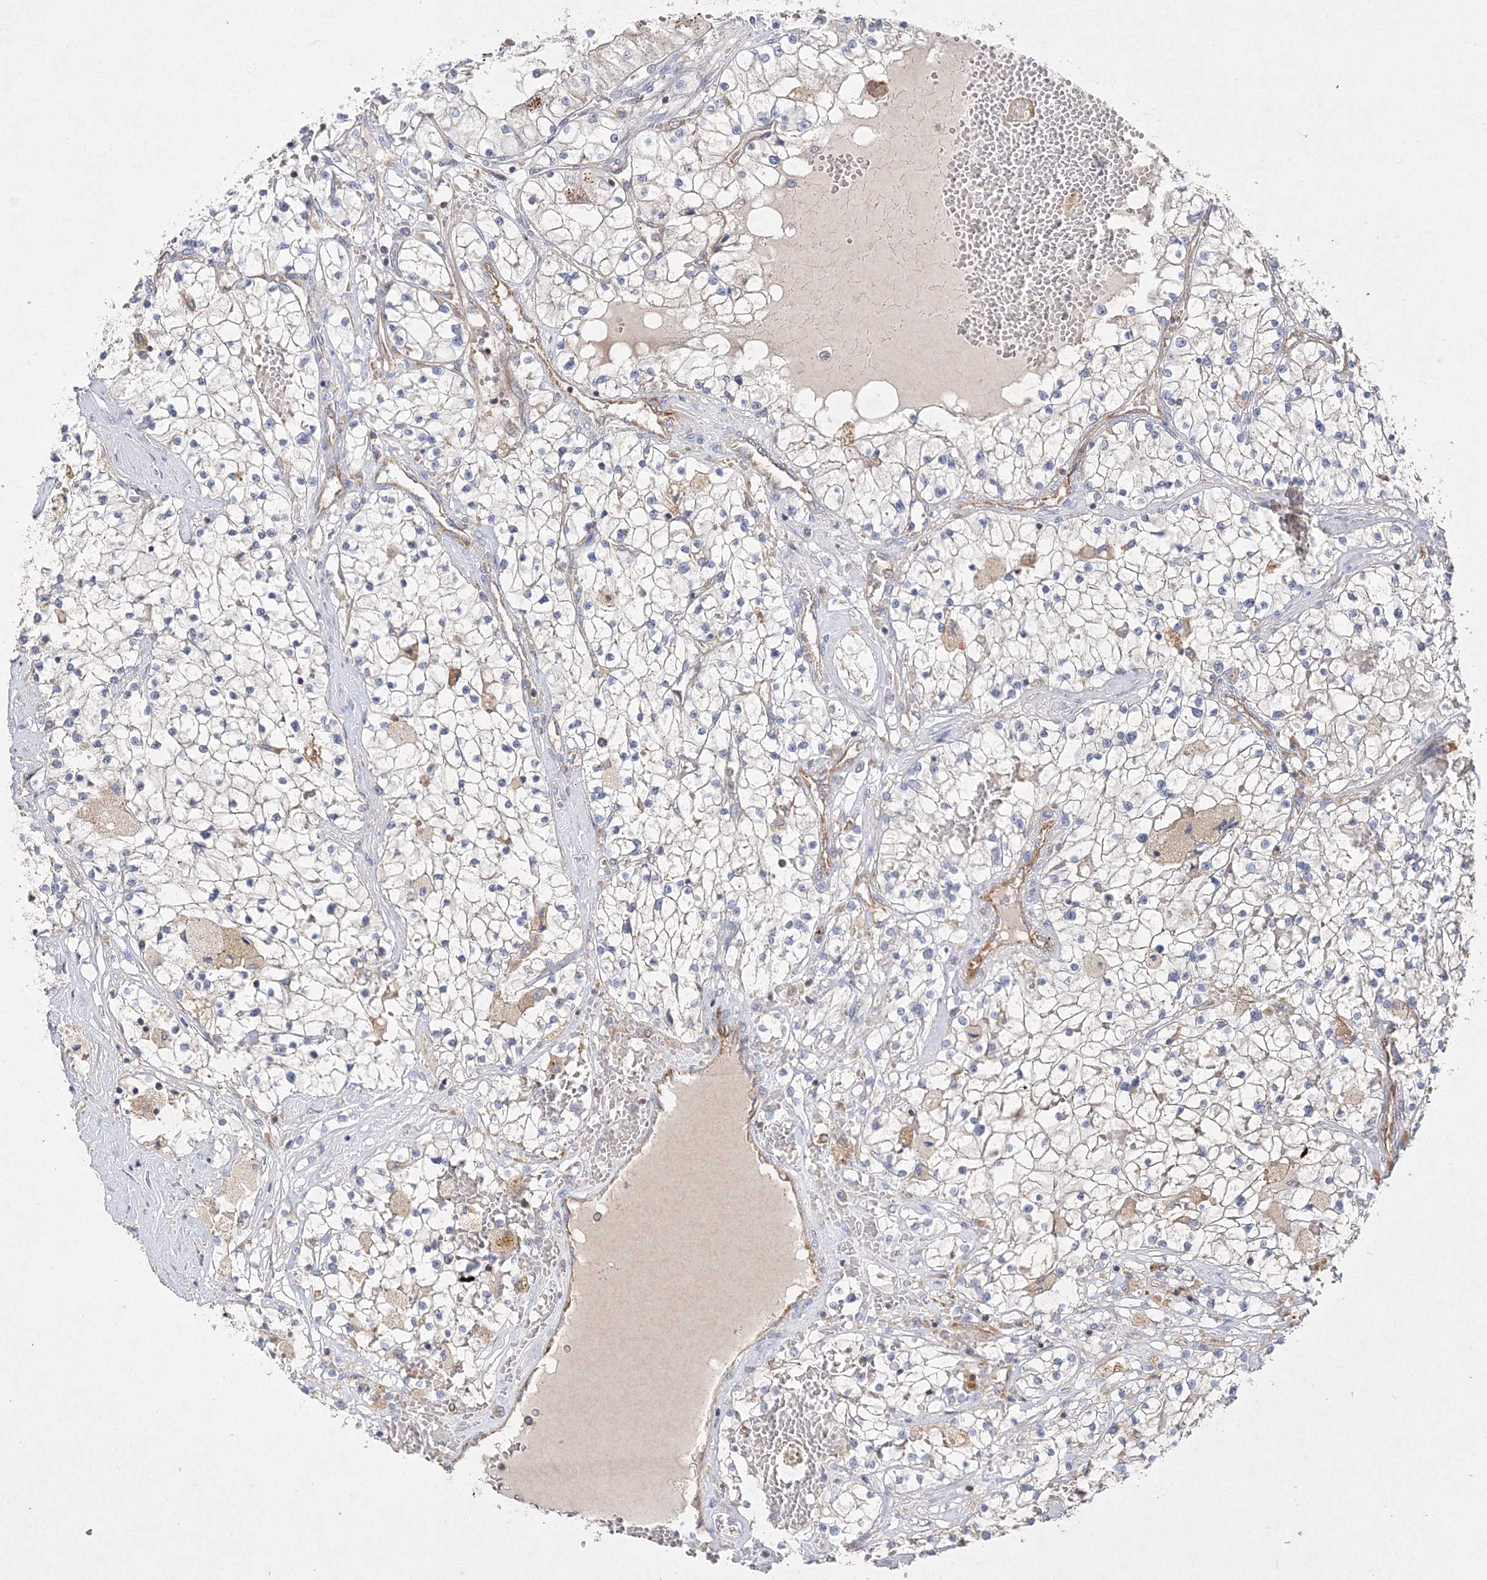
{"staining": {"intensity": "negative", "quantity": "none", "location": "none"}, "tissue": "renal cancer", "cell_type": "Tumor cells", "image_type": "cancer", "snomed": [{"axis": "morphology", "description": "Normal tissue, NOS"}, {"axis": "morphology", "description": "Adenocarcinoma, NOS"}, {"axis": "topography", "description": "Kidney"}], "caption": "DAB (3,3'-diaminobenzidine) immunohistochemical staining of renal adenocarcinoma demonstrates no significant expression in tumor cells. (DAB (3,3'-diaminobenzidine) immunohistochemistry visualized using brightfield microscopy, high magnification).", "gene": "WDR37", "patient": {"sex": "male", "age": 68}}